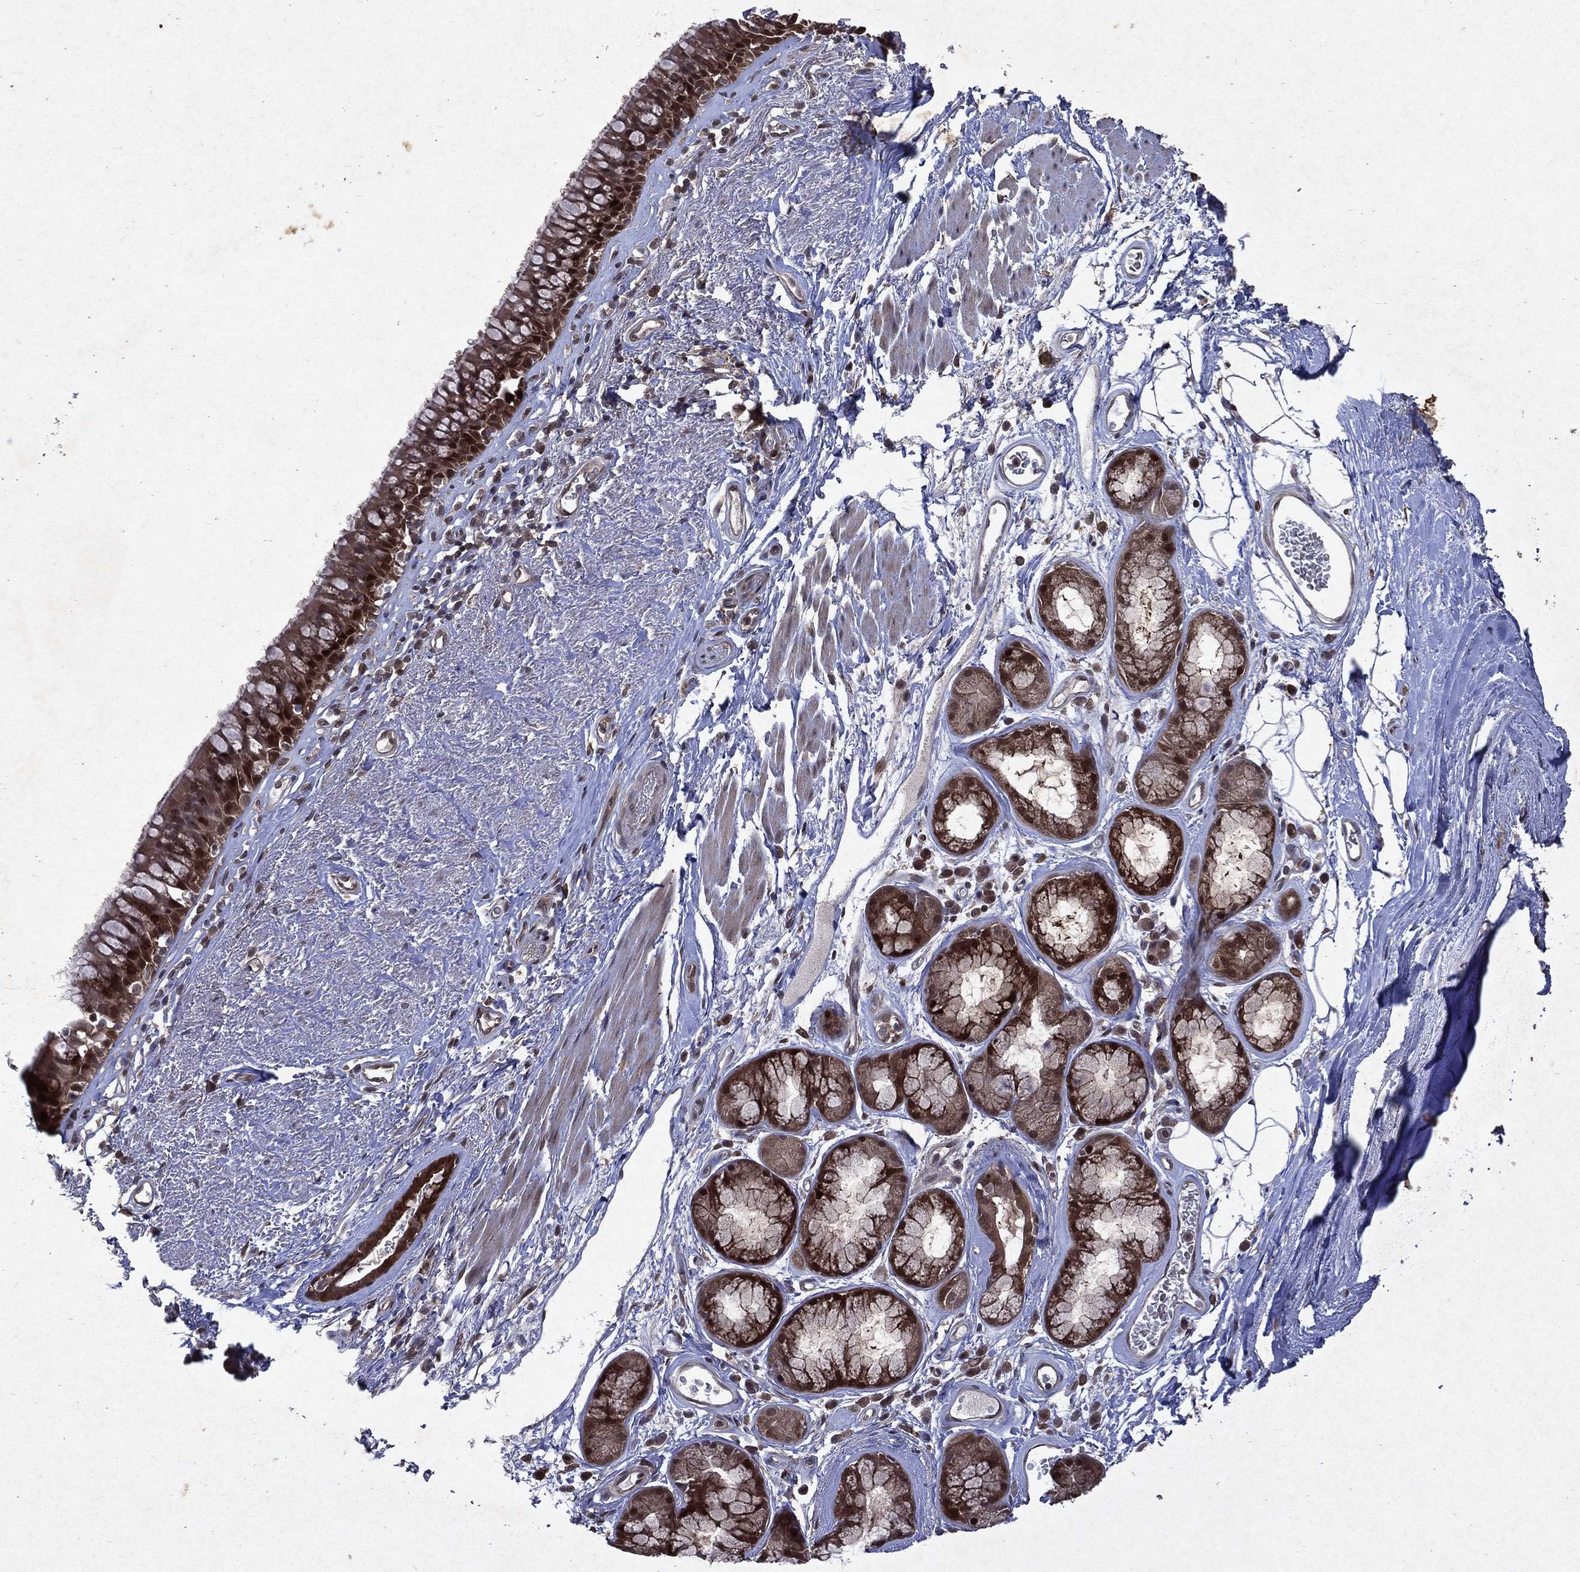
{"staining": {"intensity": "strong", "quantity": "<25%", "location": "cytoplasmic/membranous,nuclear"}, "tissue": "bronchus", "cell_type": "Respiratory epithelial cells", "image_type": "normal", "snomed": [{"axis": "morphology", "description": "Normal tissue, NOS"}, {"axis": "topography", "description": "Bronchus"}], "caption": "Protein analysis of normal bronchus reveals strong cytoplasmic/membranous,nuclear staining in about <25% of respiratory epithelial cells.", "gene": "MTAP", "patient": {"sex": "male", "age": 82}}